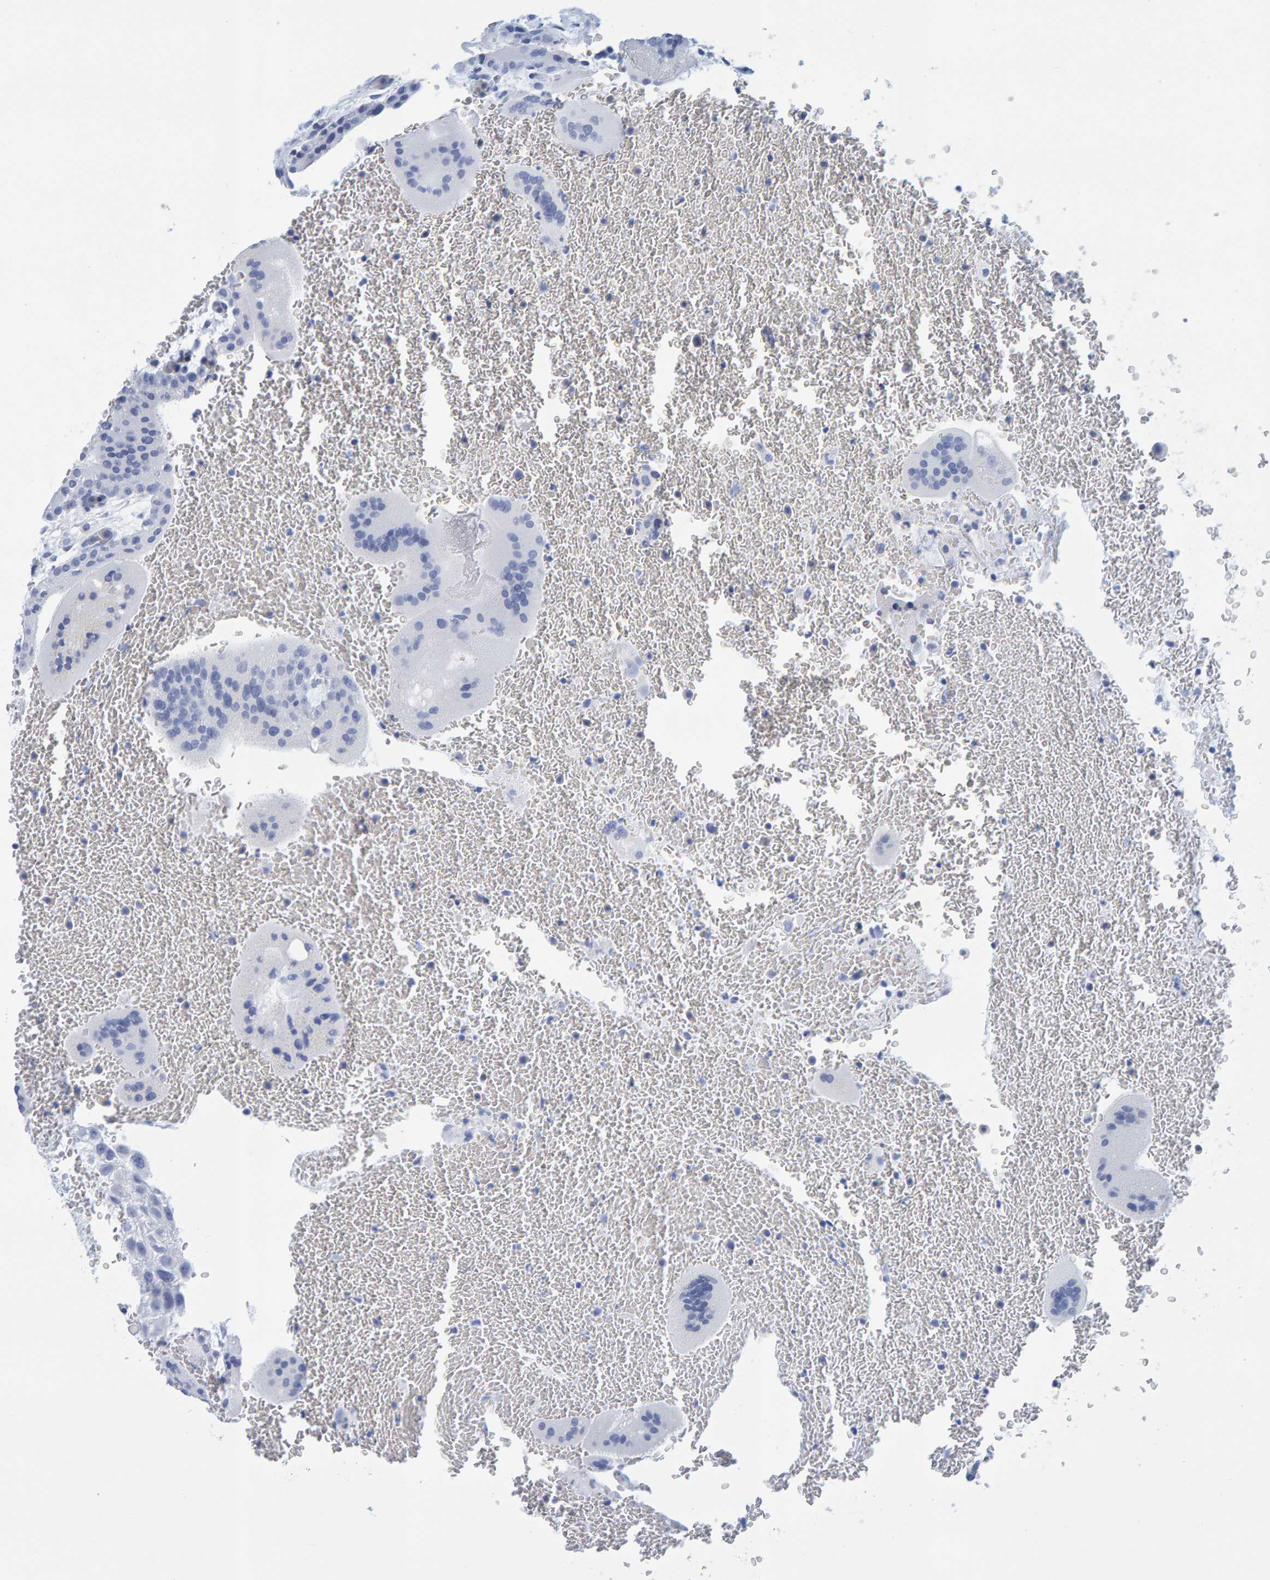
{"staining": {"intensity": "negative", "quantity": "none", "location": "none"}, "tissue": "placenta", "cell_type": "Decidual cells", "image_type": "normal", "snomed": [{"axis": "morphology", "description": "Normal tissue, NOS"}, {"axis": "topography", "description": "Placenta"}], "caption": "This micrograph is of benign placenta stained with immunohistochemistry (IHC) to label a protein in brown with the nuclei are counter-stained blue. There is no staining in decidual cells.", "gene": "SFTPC", "patient": {"sex": "female", "age": 35}}